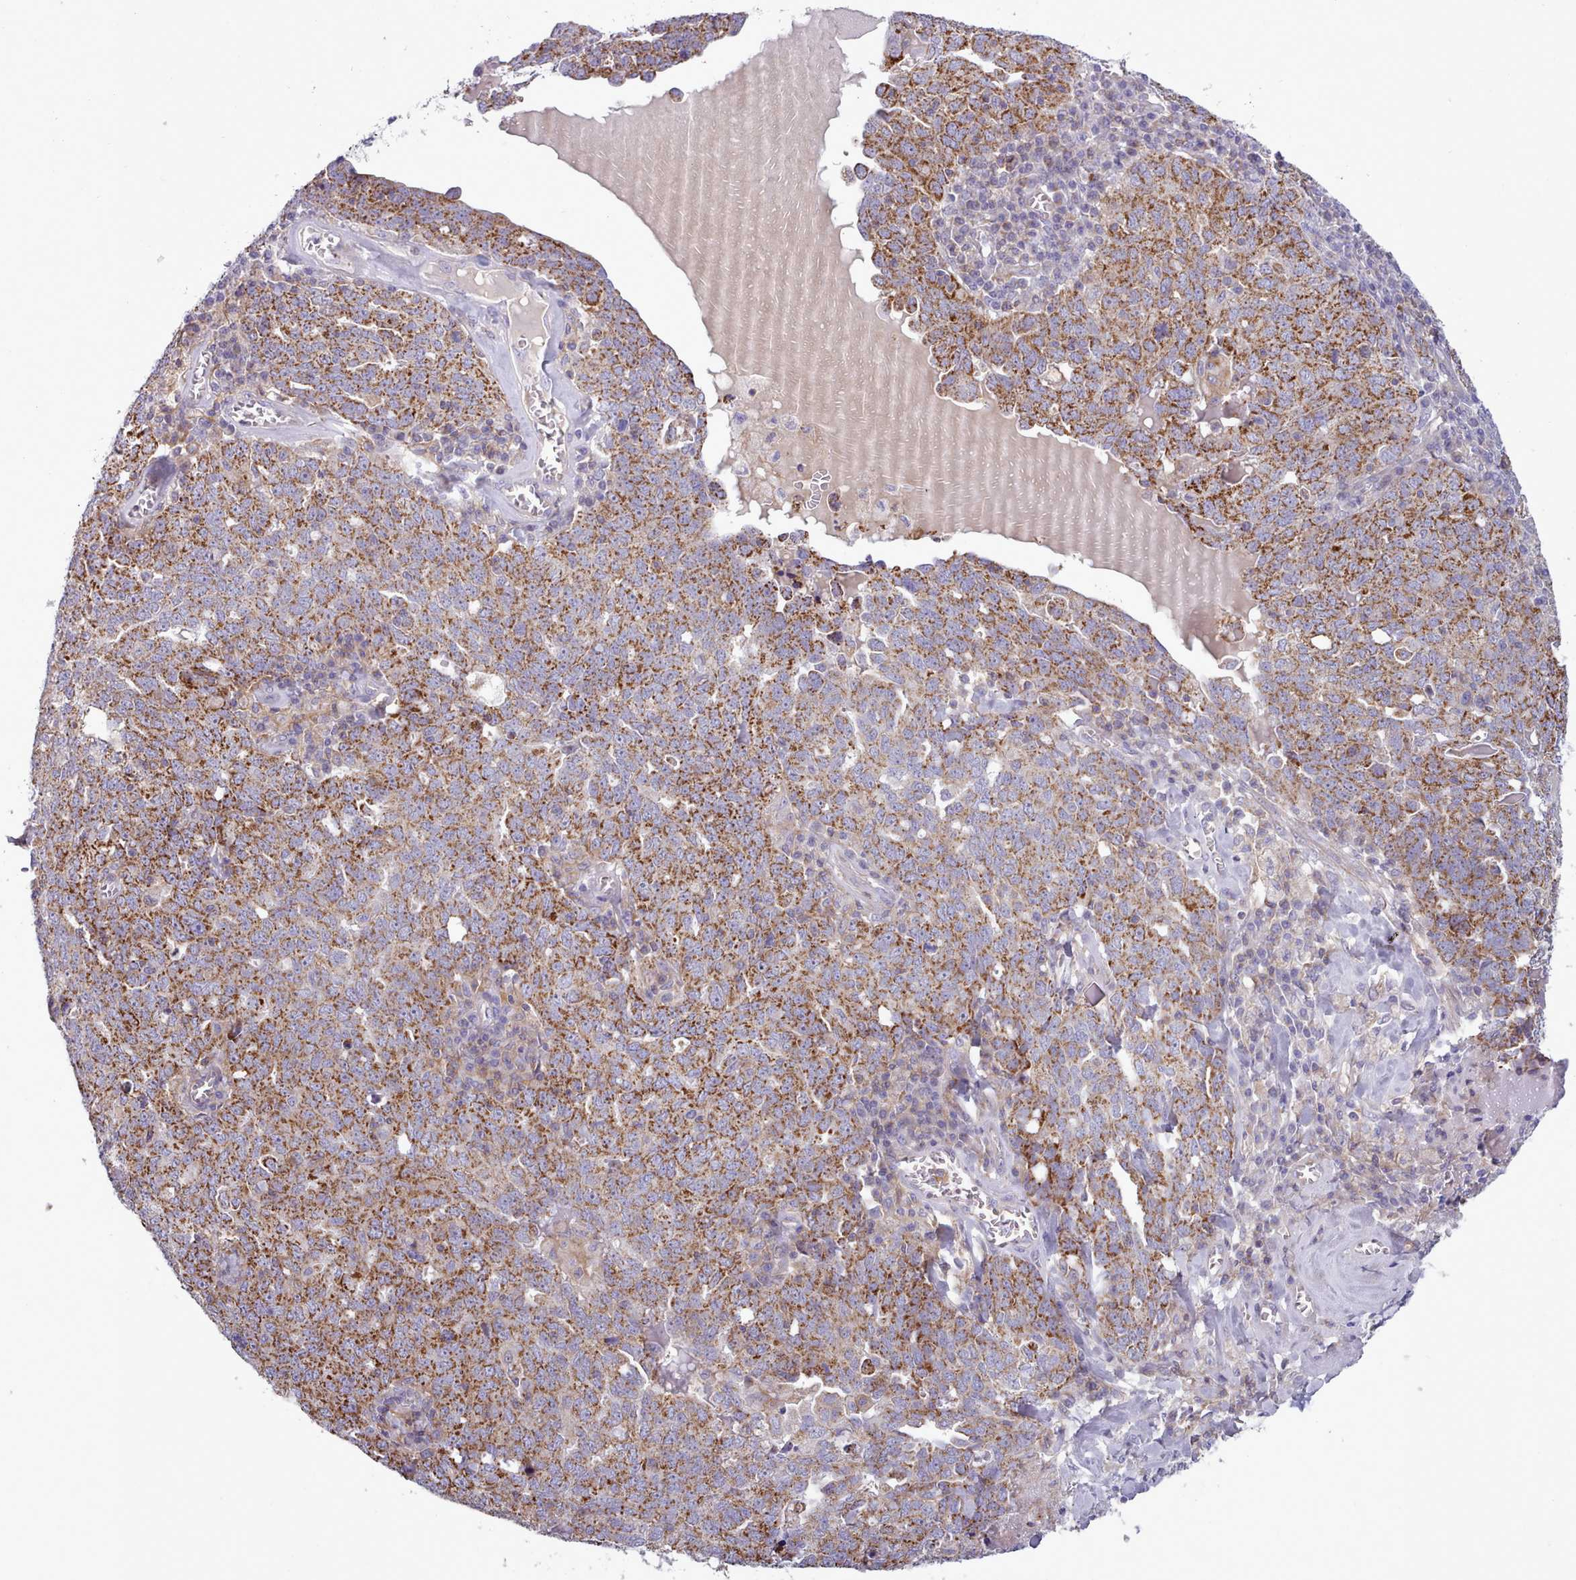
{"staining": {"intensity": "moderate", "quantity": ">75%", "location": "cytoplasmic/membranous"}, "tissue": "ovarian cancer", "cell_type": "Tumor cells", "image_type": "cancer", "snomed": [{"axis": "morphology", "description": "Carcinoma, endometroid"}, {"axis": "topography", "description": "Ovary"}], "caption": "Human ovarian cancer (endometroid carcinoma) stained with a protein marker shows moderate staining in tumor cells.", "gene": "TENT4B", "patient": {"sex": "female", "age": 62}}